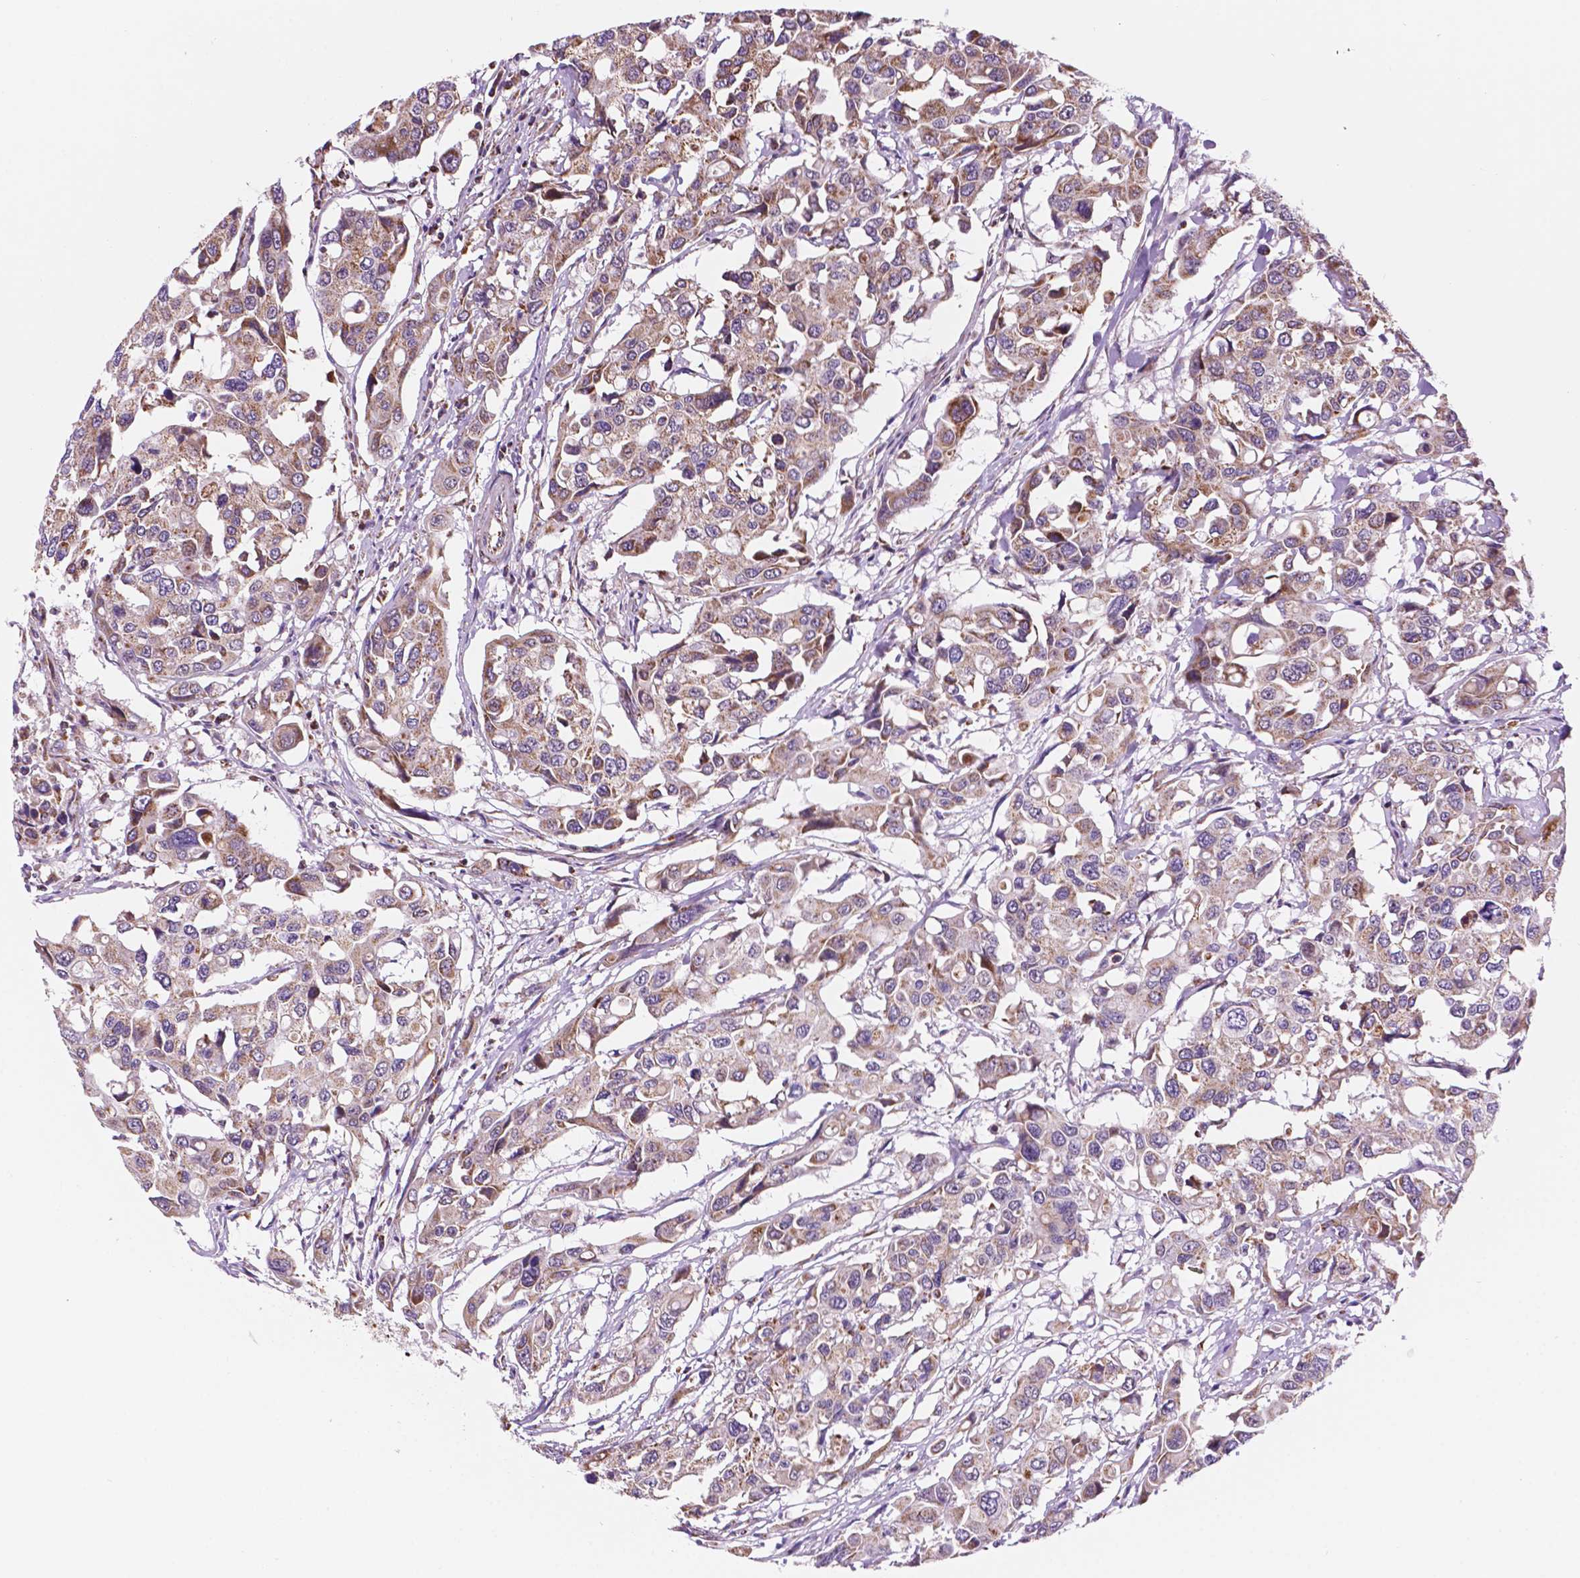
{"staining": {"intensity": "weak", "quantity": ">75%", "location": "cytoplasmic/membranous"}, "tissue": "colorectal cancer", "cell_type": "Tumor cells", "image_type": "cancer", "snomed": [{"axis": "morphology", "description": "Adenocarcinoma, NOS"}, {"axis": "topography", "description": "Colon"}], "caption": "An IHC image of tumor tissue is shown. Protein staining in brown shows weak cytoplasmic/membranous positivity in colorectal adenocarcinoma within tumor cells.", "gene": "GEMIN4", "patient": {"sex": "male", "age": 77}}